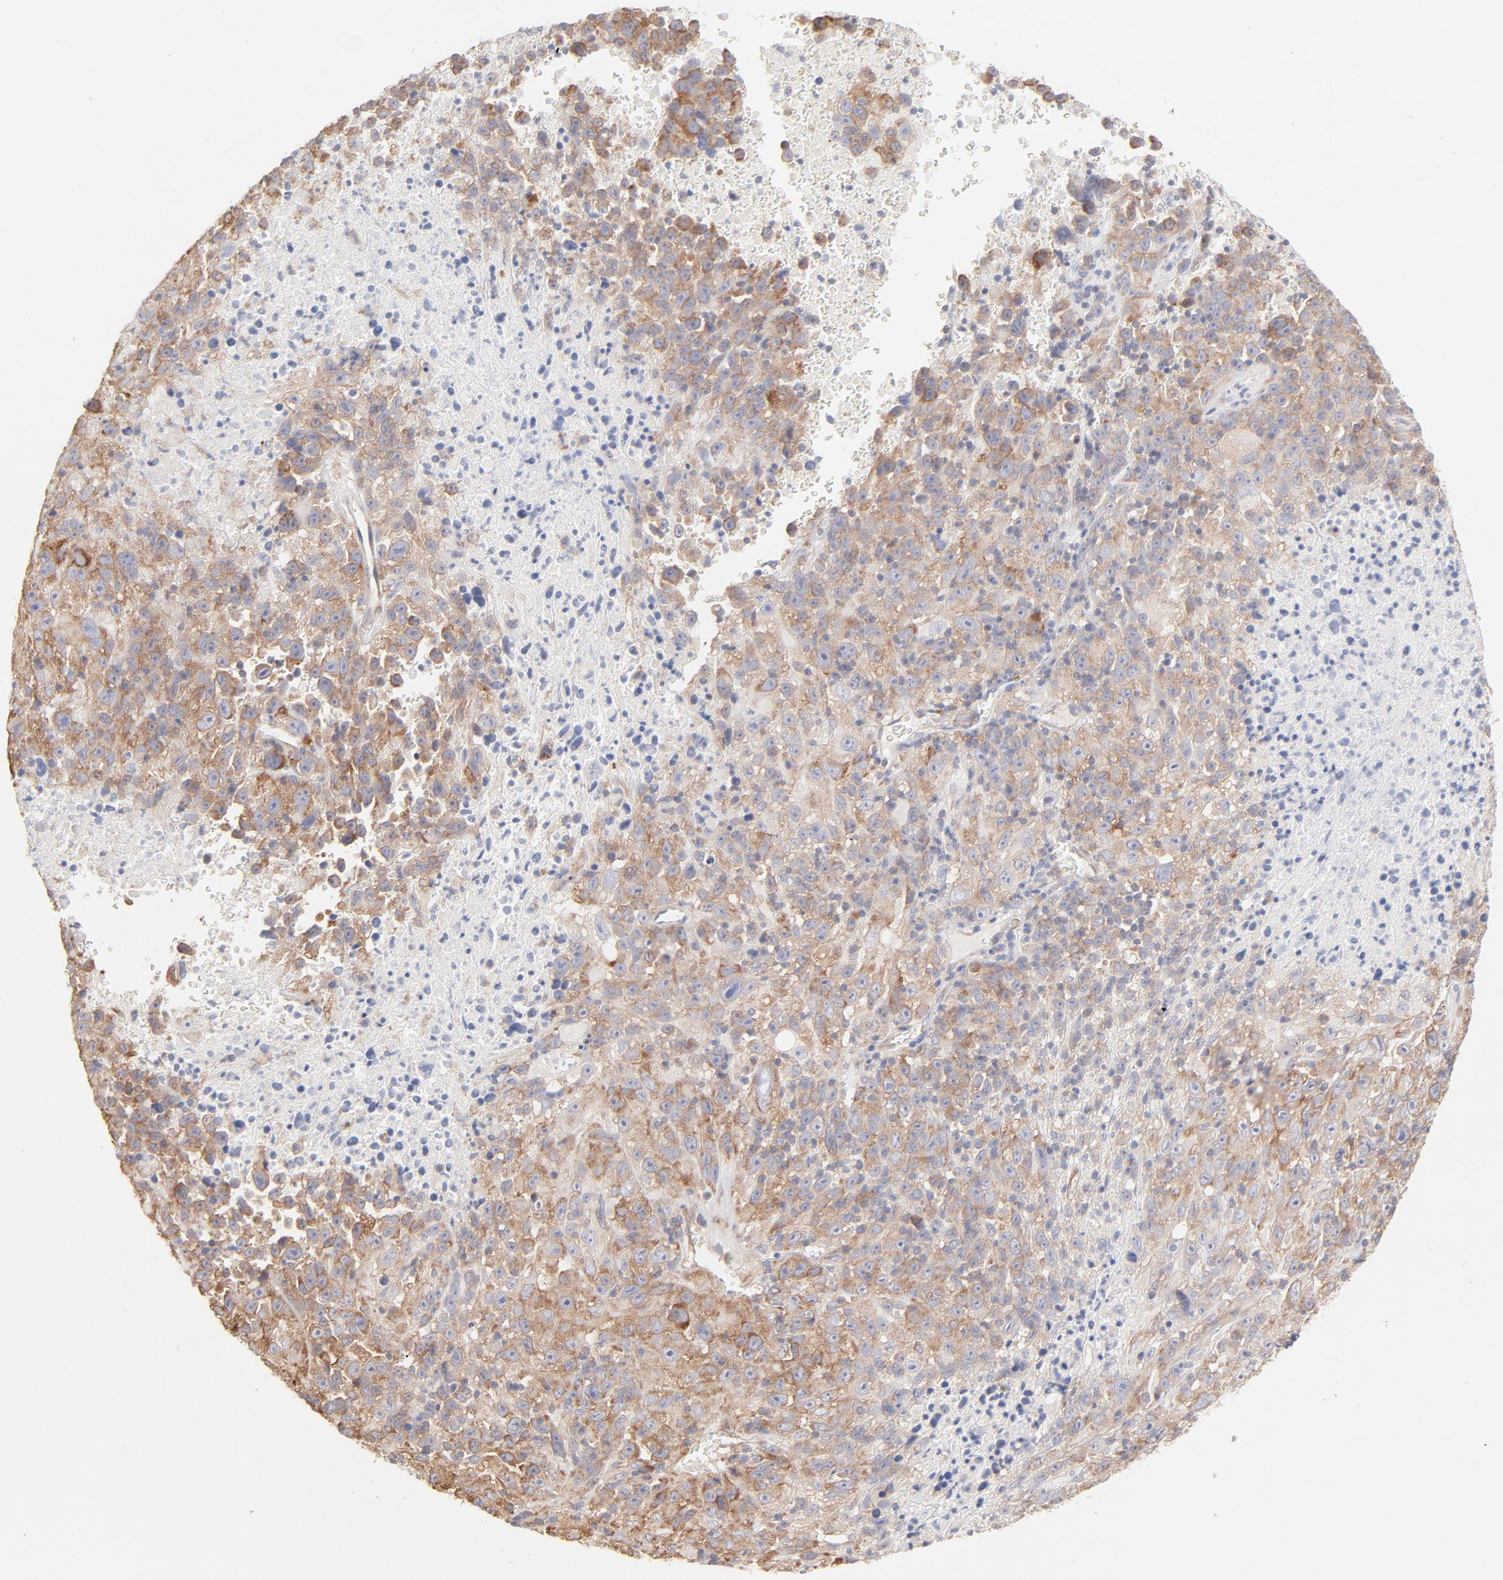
{"staining": {"intensity": "moderate", "quantity": ">75%", "location": "cytoplasmic/membranous"}, "tissue": "melanoma", "cell_type": "Tumor cells", "image_type": "cancer", "snomed": [{"axis": "morphology", "description": "Malignant melanoma, Metastatic site"}, {"axis": "topography", "description": "Cerebral cortex"}], "caption": "Human malignant melanoma (metastatic site) stained with a protein marker displays moderate staining in tumor cells.", "gene": "RPS21", "patient": {"sex": "female", "age": 52}}